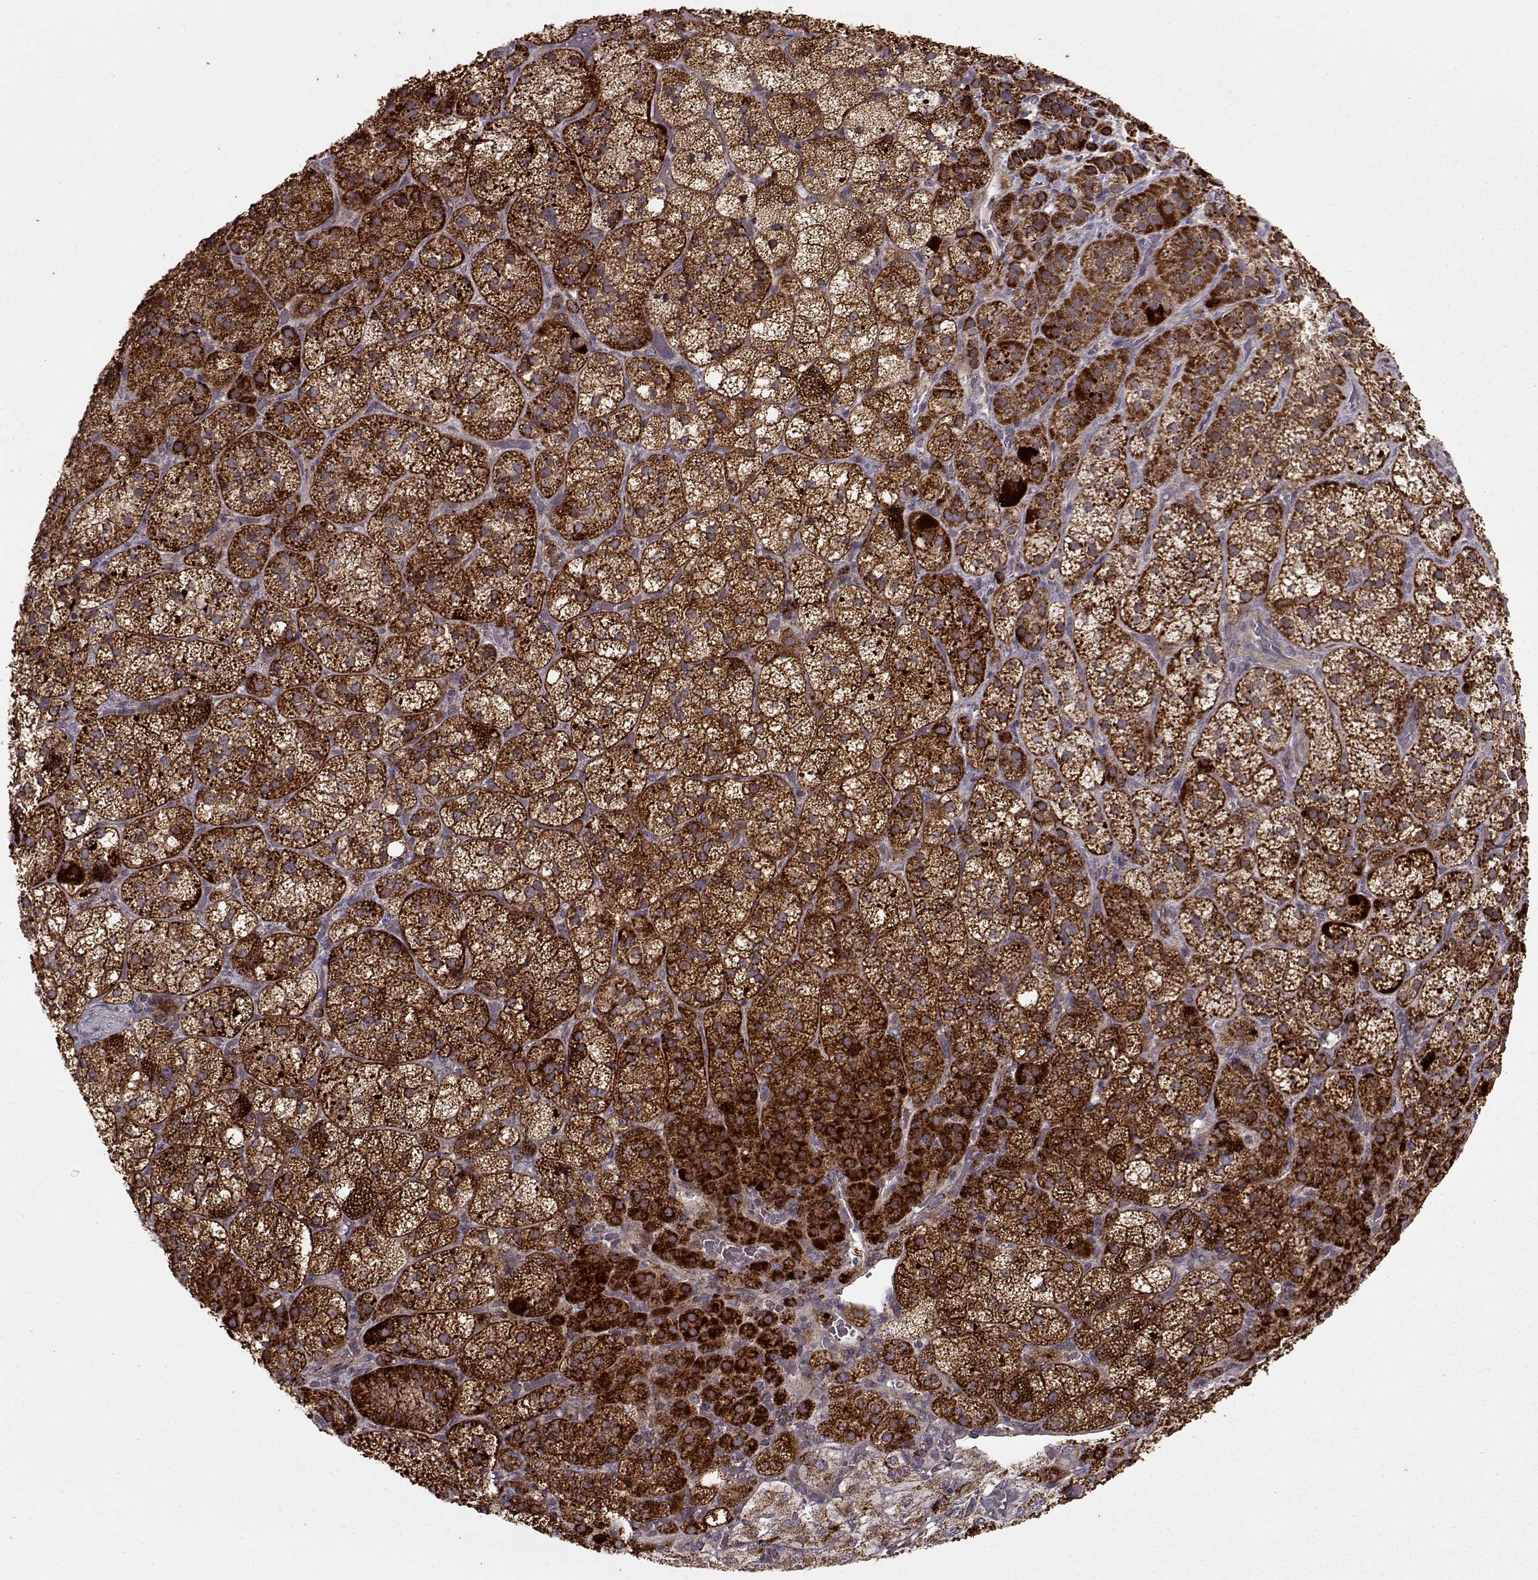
{"staining": {"intensity": "strong", "quantity": ">75%", "location": "cytoplasmic/membranous"}, "tissue": "adrenal gland", "cell_type": "Glandular cells", "image_type": "normal", "snomed": [{"axis": "morphology", "description": "Normal tissue, NOS"}, {"axis": "topography", "description": "Adrenal gland"}], "caption": "A photomicrograph of human adrenal gland stained for a protein displays strong cytoplasmic/membranous brown staining in glandular cells. Immunohistochemistry stains the protein in brown and the nuclei are stained blue.", "gene": "CMTM3", "patient": {"sex": "female", "age": 60}}